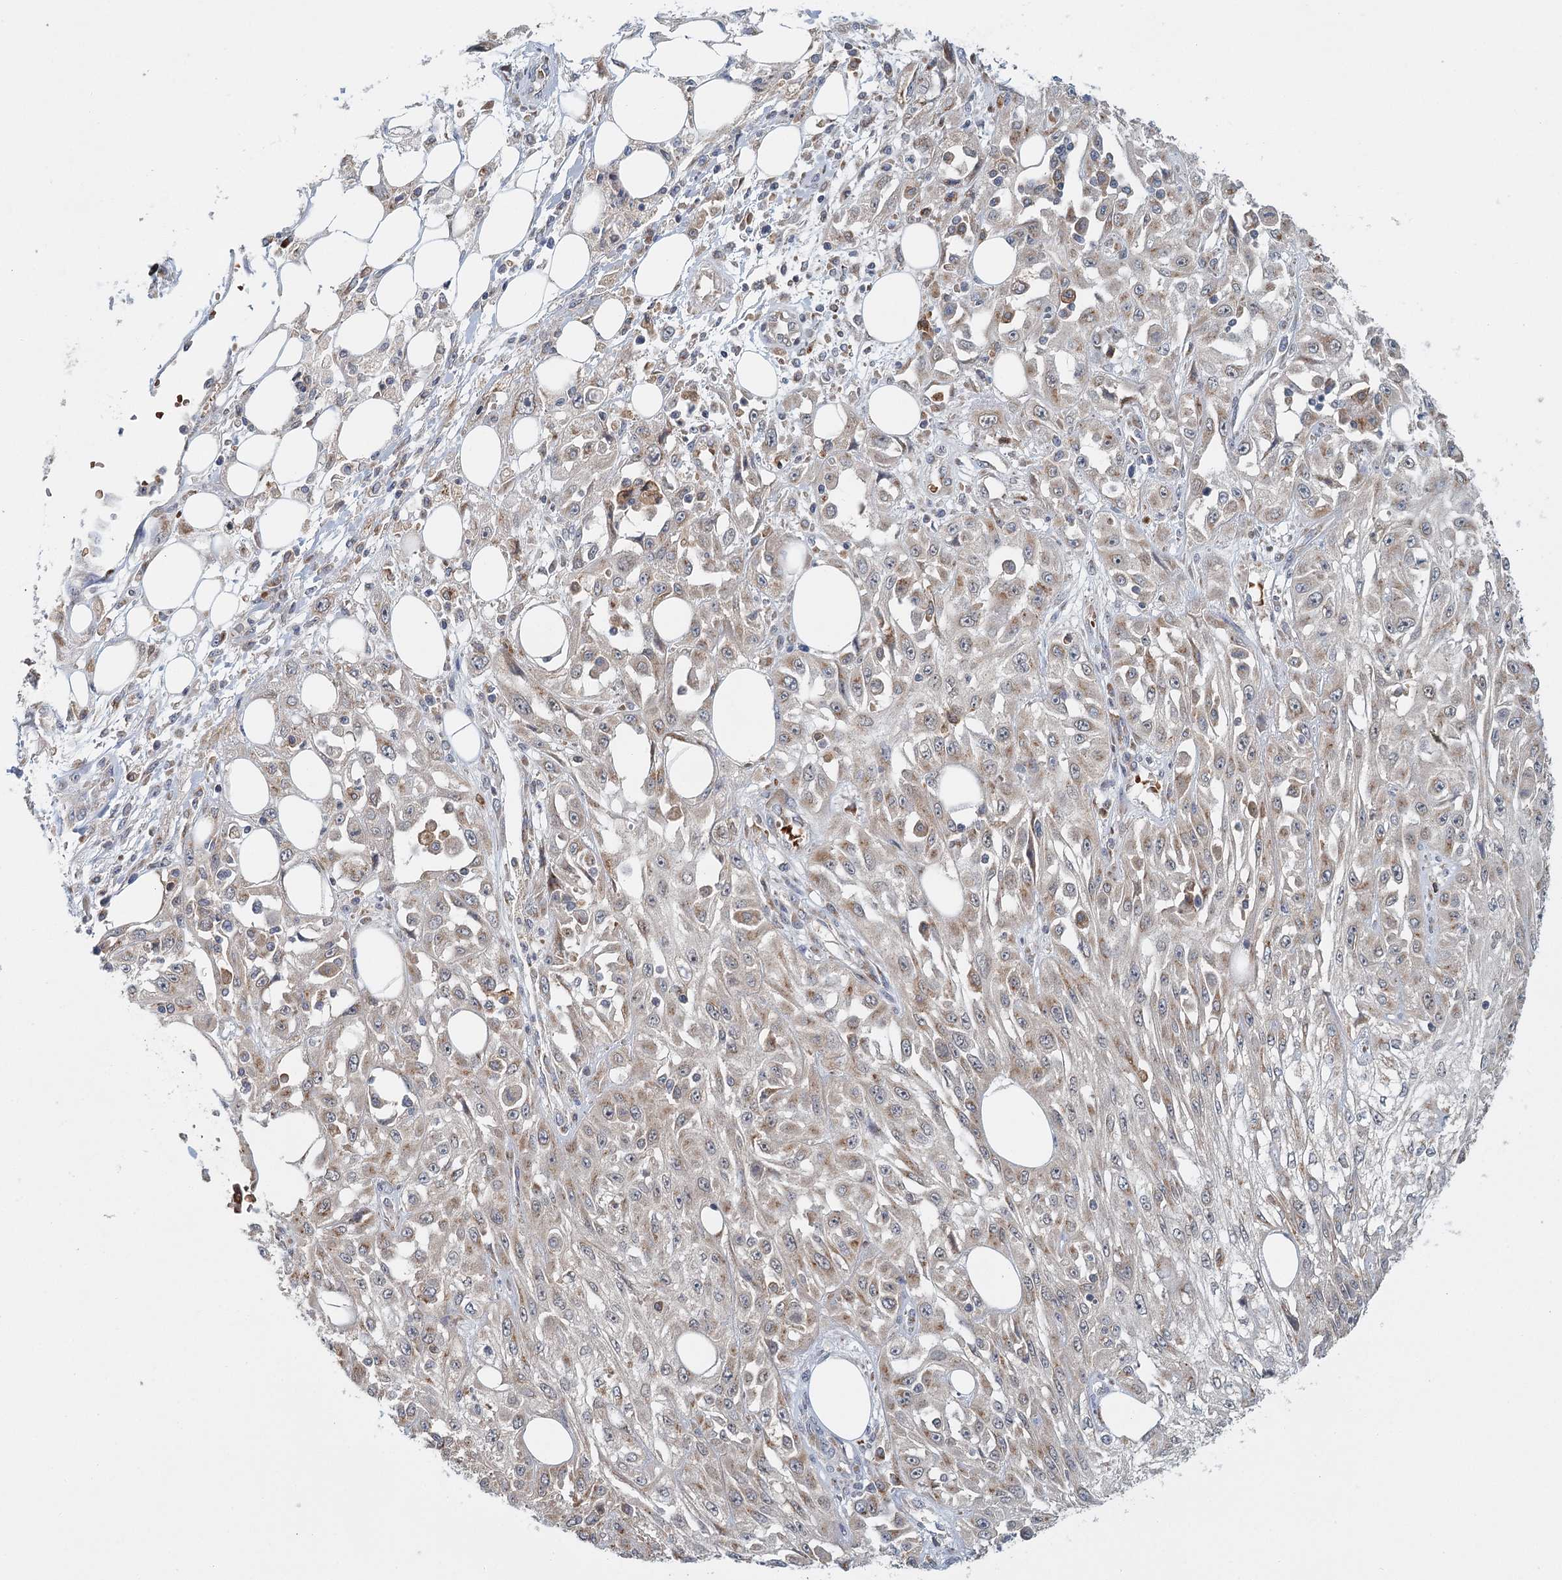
{"staining": {"intensity": "weak", "quantity": "25%-75%", "location": "cytoplasmic/membranous"}, "tissue": "skin cancer", "cell_type": "Tumor cells", "image_type": "cancer", "snomed": [{"axis": "morphology", "description": "Squamous cell carcinoma, NOS"}, {"axis": "morphology", "description": "Squamous cell carcinoma, metastatic, NOS"}, {"axis": "topography", "description": "Skin"}, {"axis": "topography", "description": "Lymph node"}], "caption": "Human skin cancer stained with a brown dye displays weak cytoplasmic/membranous positive expression in approximately 25%-75% of tumor cells.", "gene": "ADK", "patient": {"sex": "male", "age": 75}}